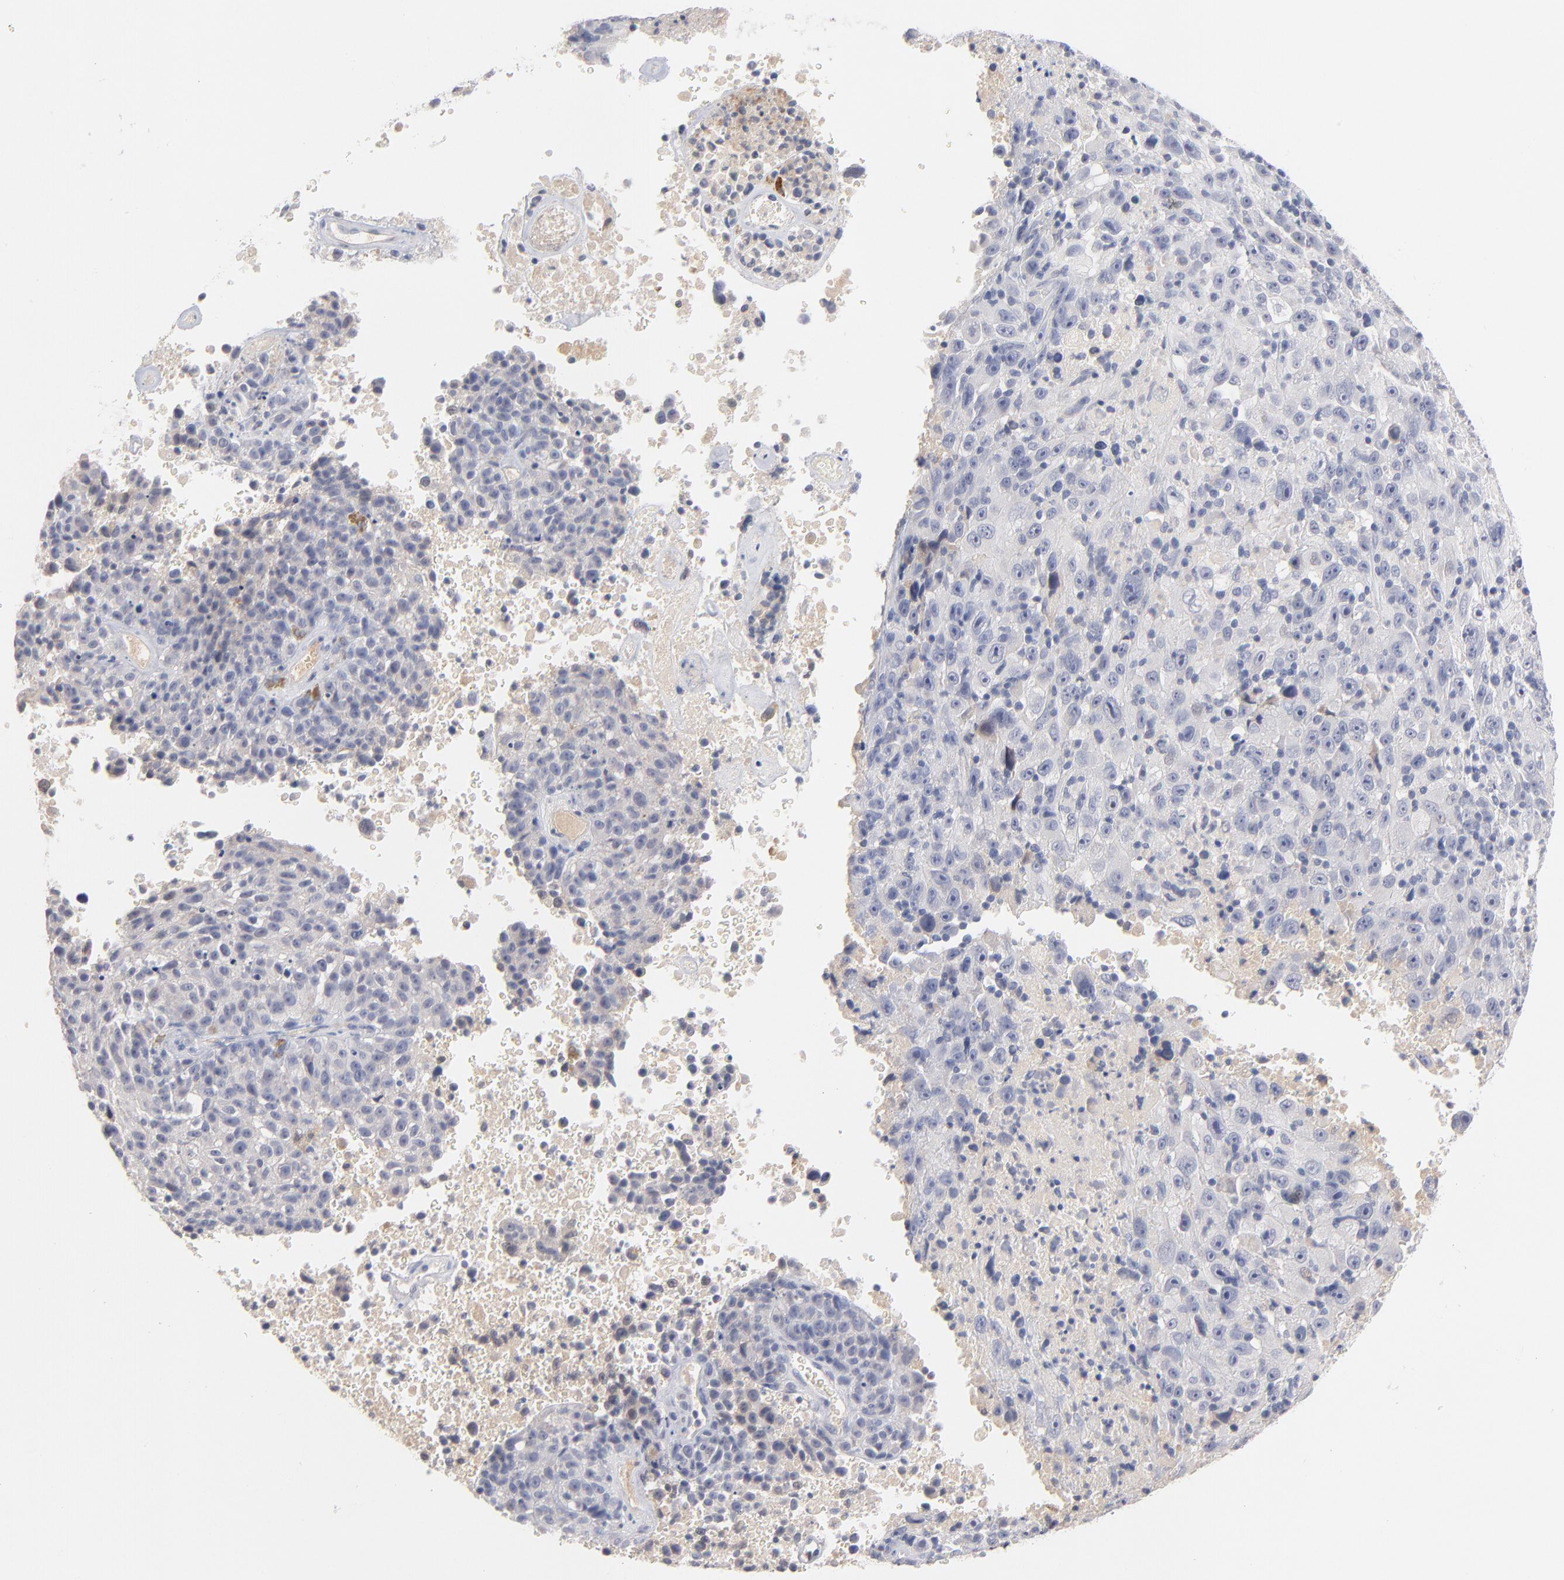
{"staining": {"intensity": "weak", "quantity": "<25%", "location": "cytoplasmic/membranous"}, "tissue": "melanoma", "cell_type": "Tumor cells", "image_type": "cancer", "snomed": [{"axis": "morphology", "description": "Malignant melanoma, Metastatic site"}, {"axis": "topography", "description": "Cerebral cortex"}], "caption": "Tumor cells are negative for brown protein staining in malignant melanoma (metastatic site).", "gene": "F12", "patient": {"sex": "female", "age": 52}}